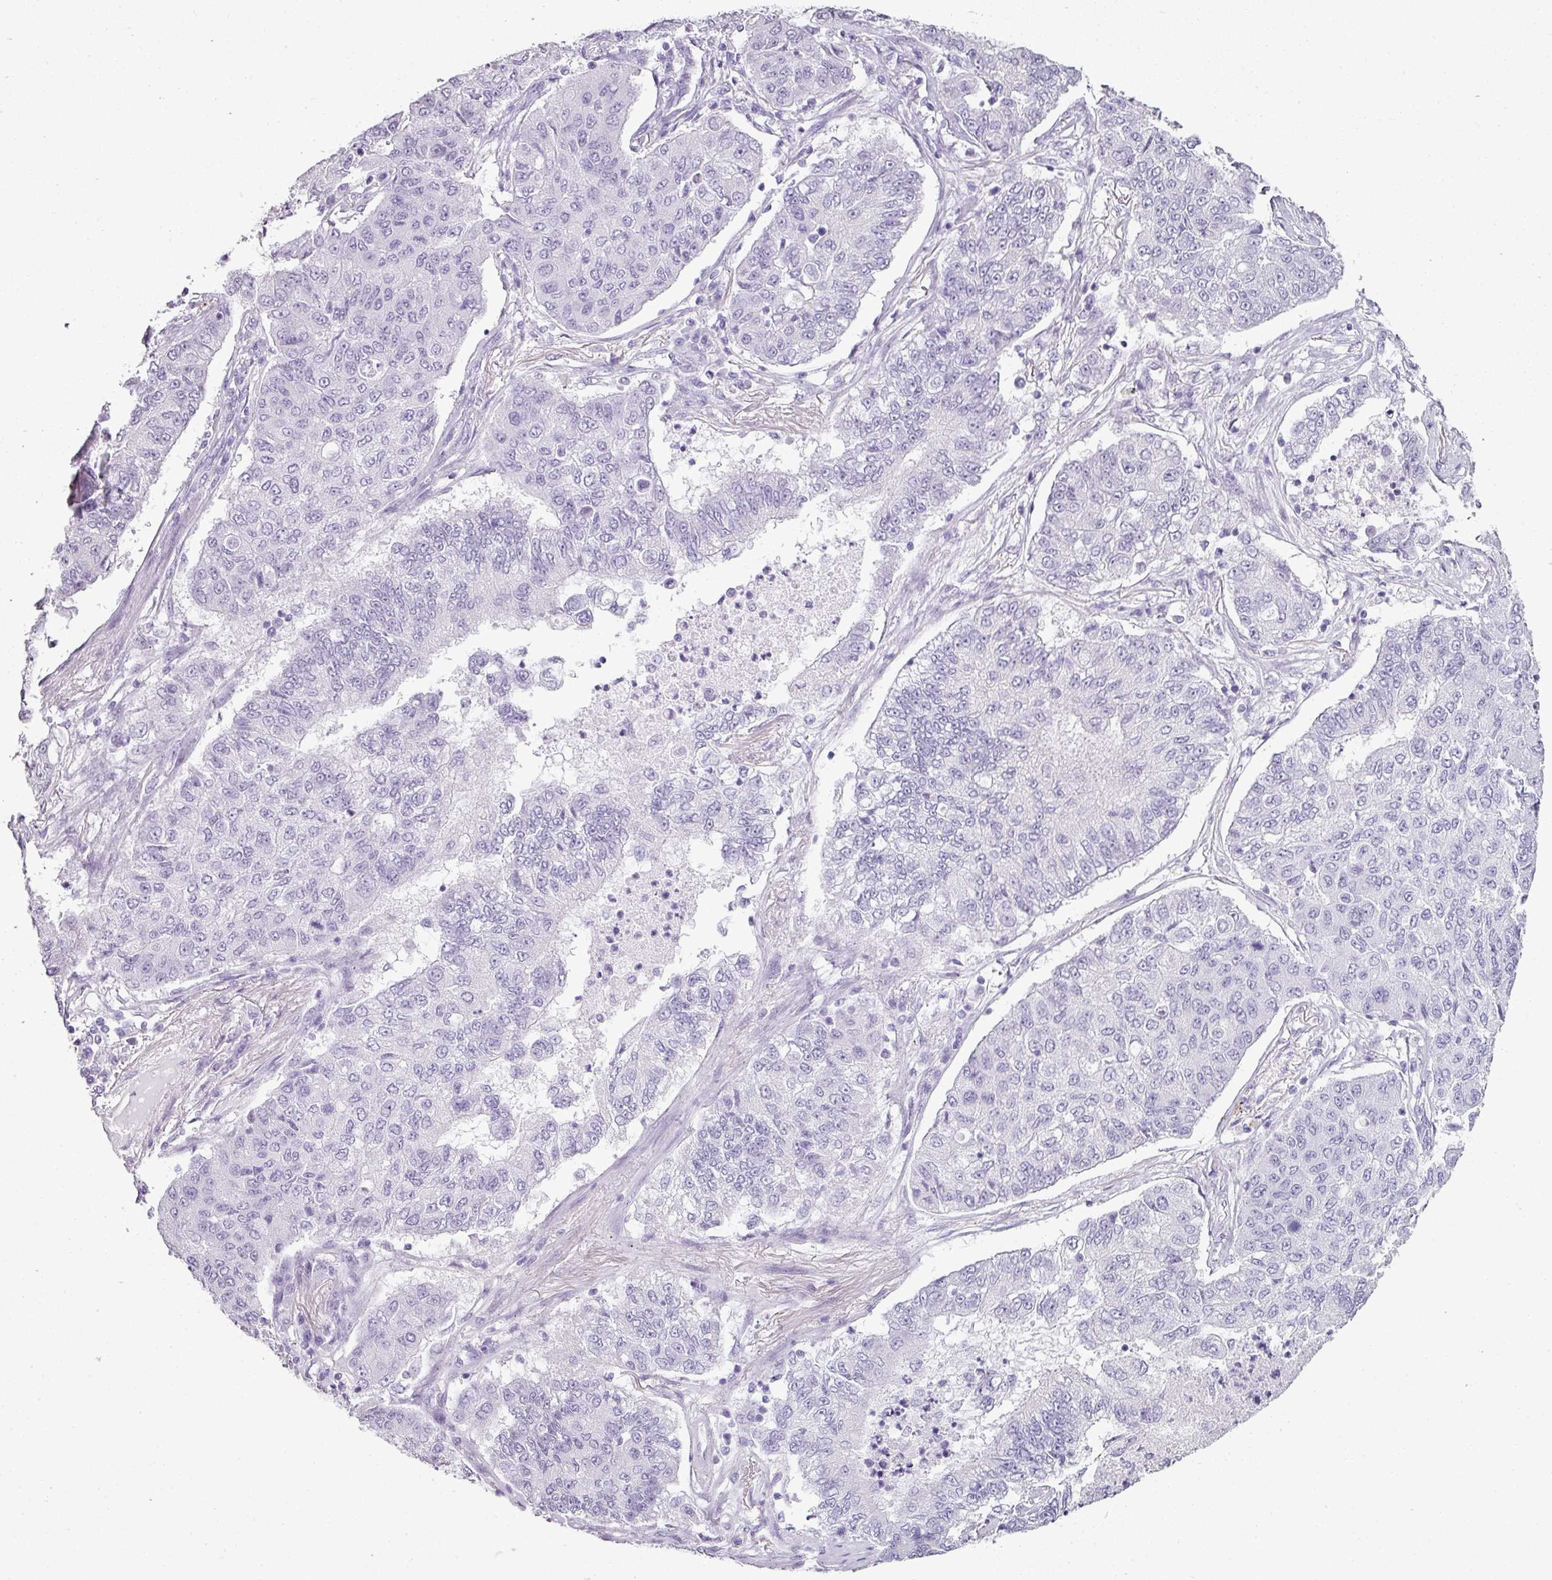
{"staining": {"intensity": "negative", "quantity": "none", "location": "none"}, "tissue": "lung cancer", "cell_type": "Tumor cells", "image_type": "cancer", "snomed": [{"axis": "morphology", "description": "Squamous cell carcinoma, NOS"}, {"axis": "topography", "description": "Lung"}], "caption": "Lung cancer was stained to show a protein in brown. There is no significant positivity in tumor cells.", "gene": "SCT", "patient": {"sex": "male", "age": 74}}